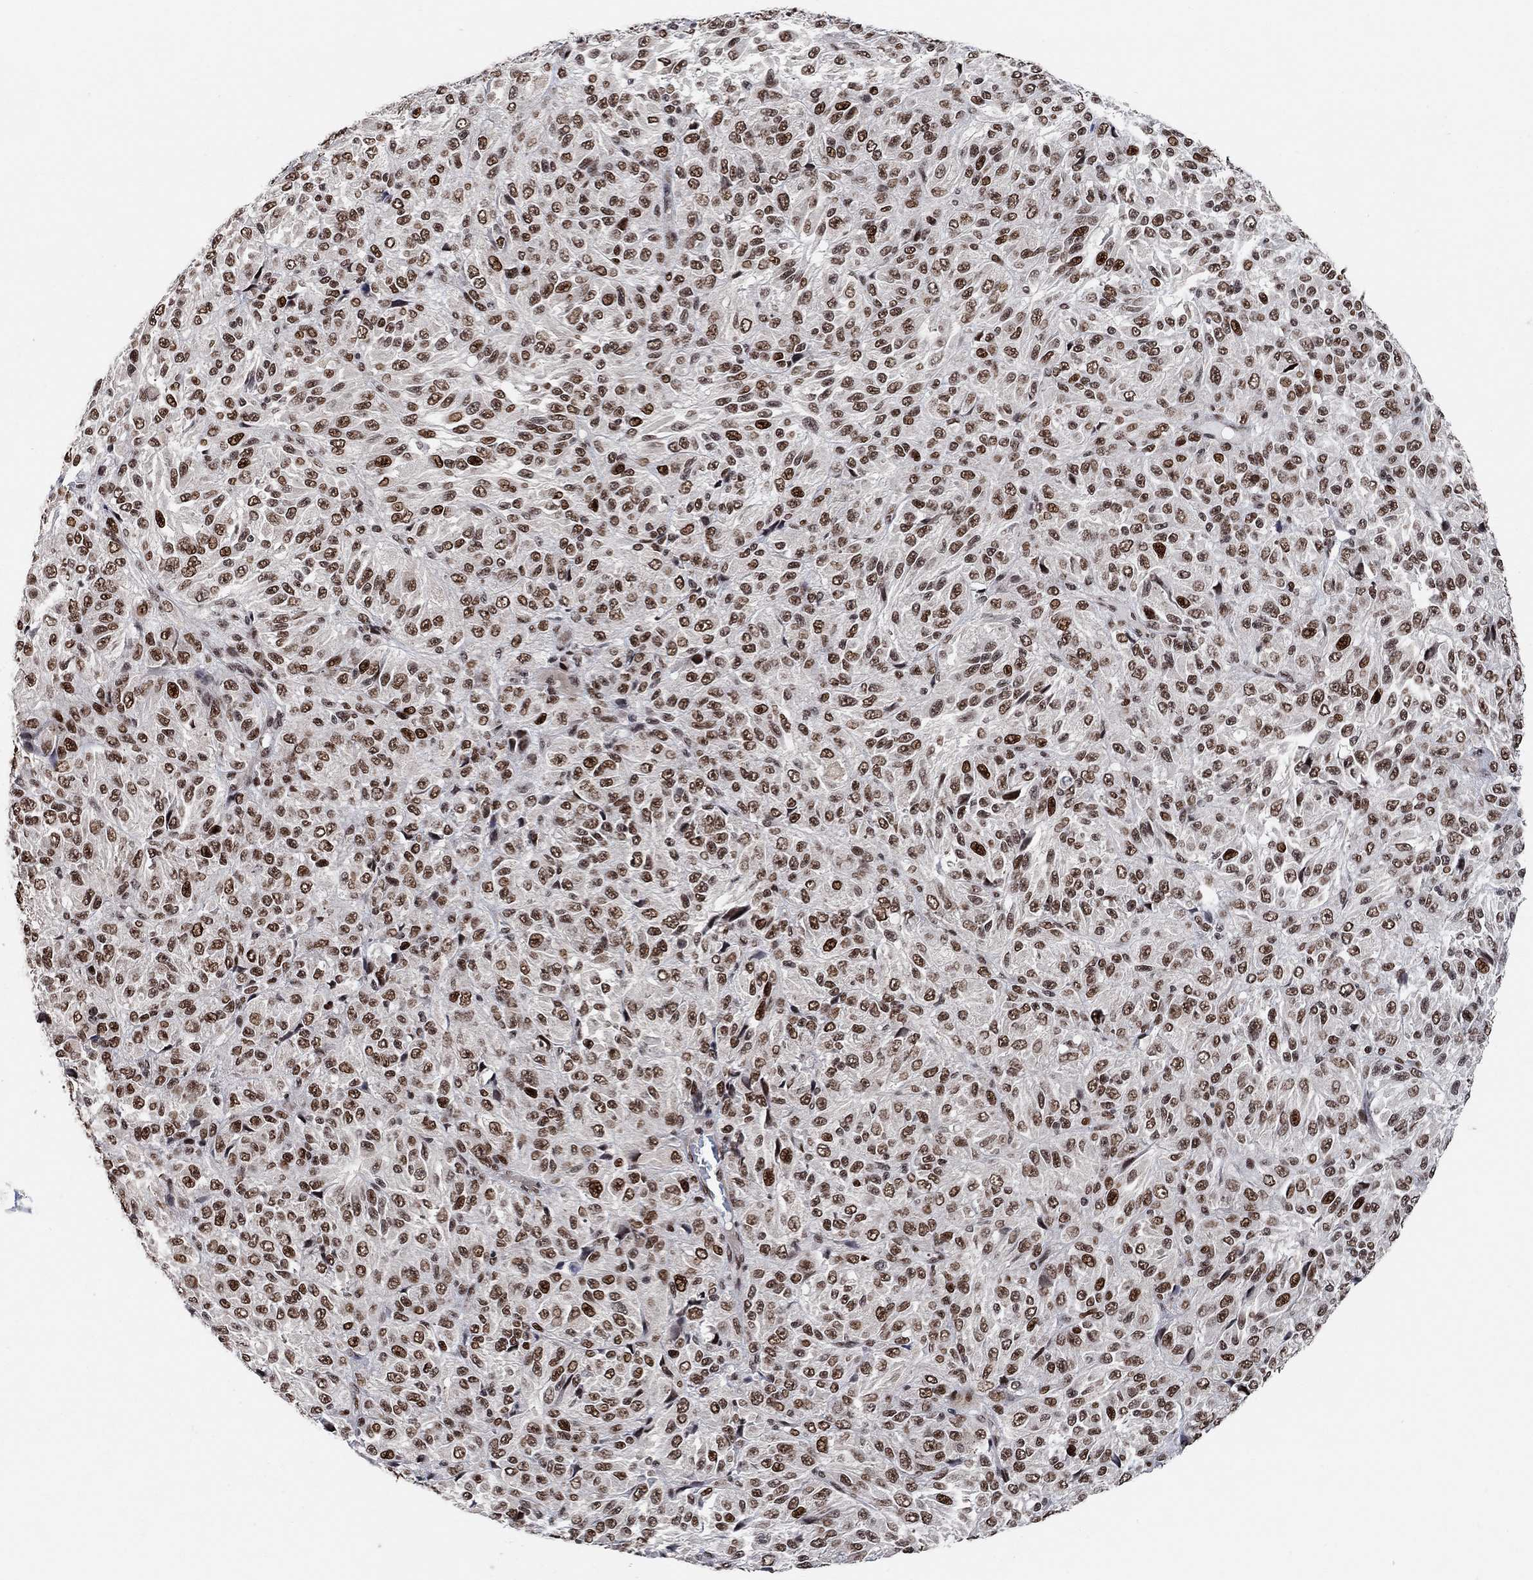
{"staining": {"intensity": "strong", "quantity": ">75%", "location": "nuclear"}, "tissue": "melanoma", "cell_type": "Tumor cells", "image_type": "cancer", "snomed": [{"axis": "morphology", "description": "Malignant melanoma, Metastatic site"}, {"axis": "topography", "description": "Brain"}], "caption": "Protein expression analysis of human melanoma reveals strong nuclear staining in approximately >75% of tumor cells.", "gene": "E4F1", "patient": {"sex": "female", "age": 56}}